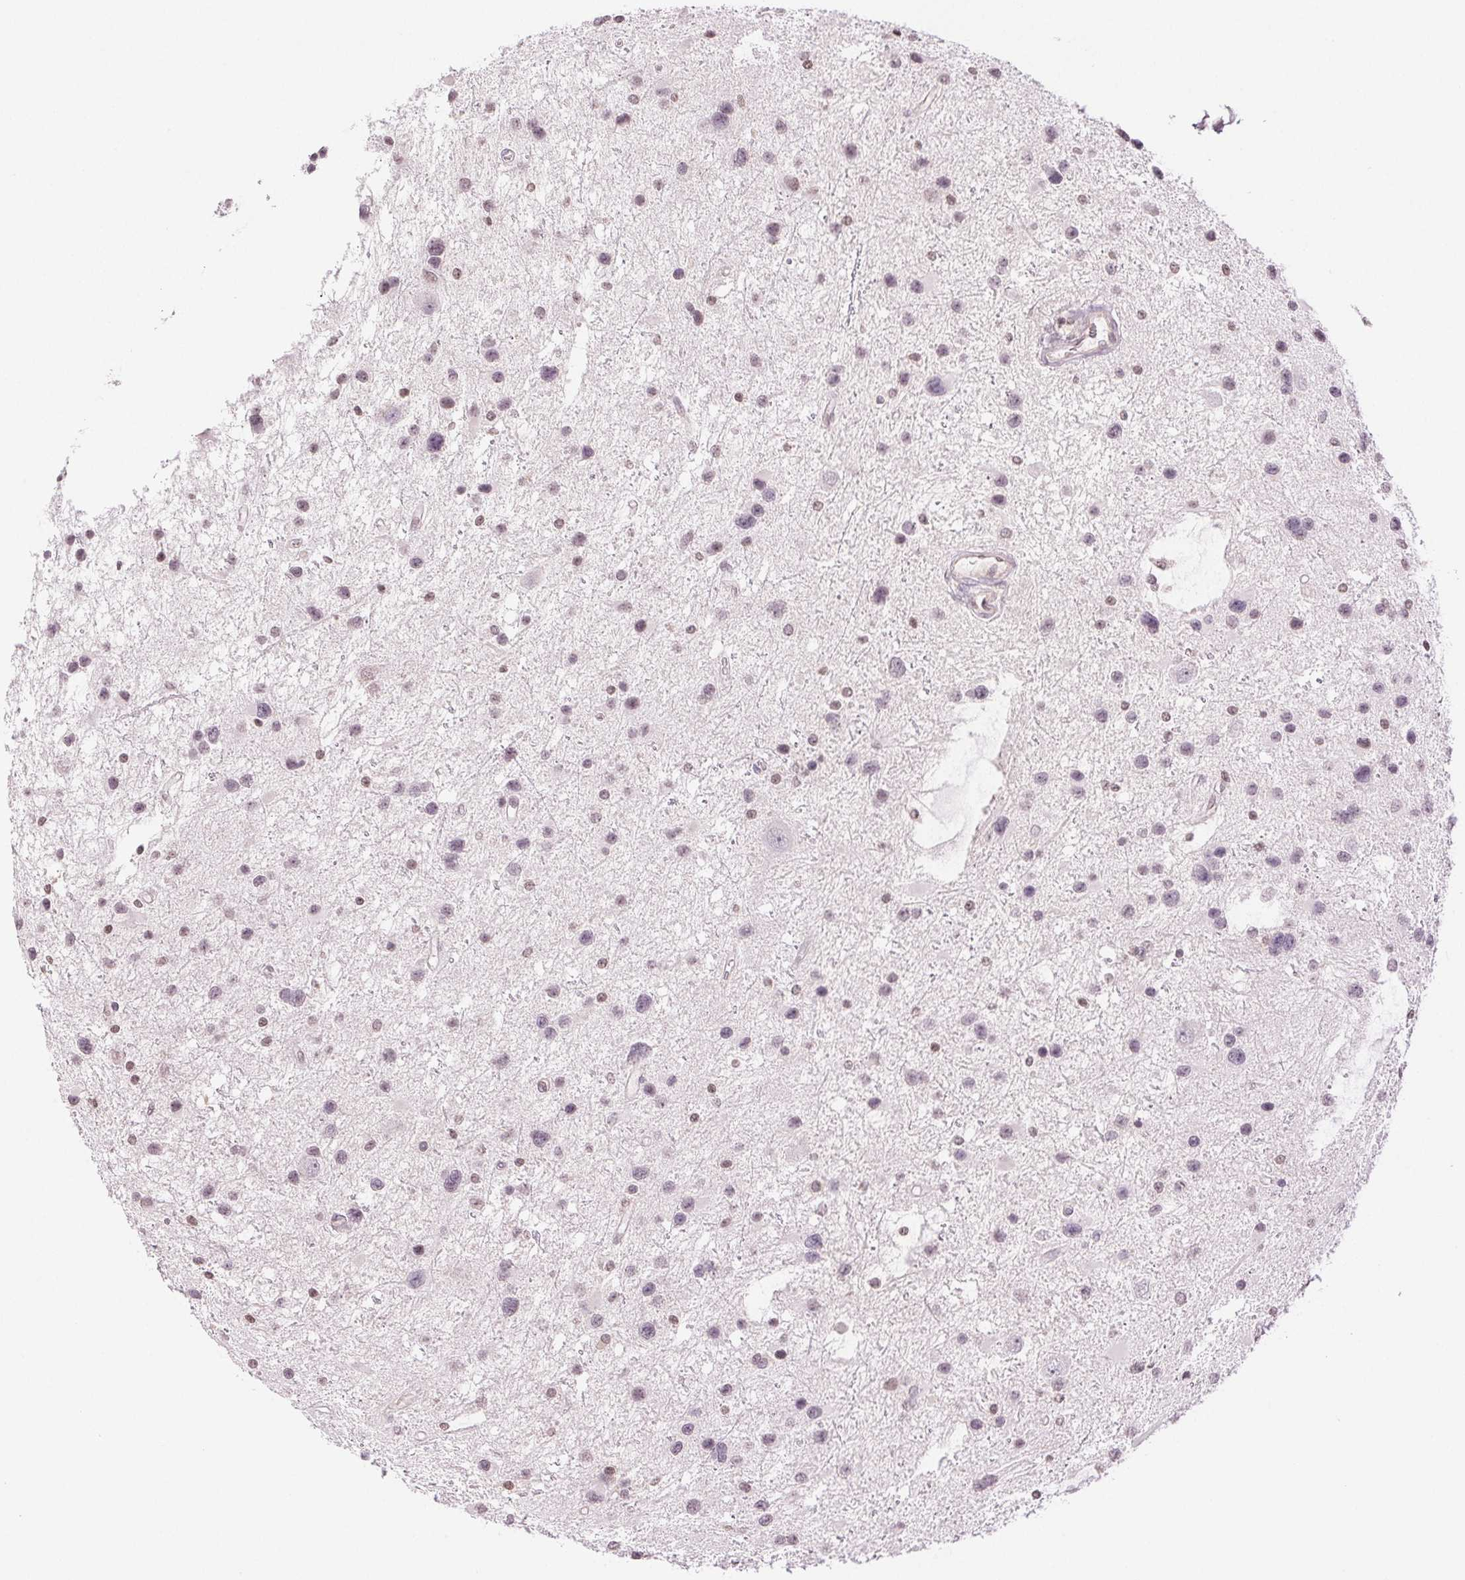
{"staining": {"intensity": "weak", "quantity": "25%-75%", "location": "nuclear"}, "tissue": "glioma", "cell_type": "Tumor cells", "image_type": "cancer", "snomed": [{"axis": "morphology", "description": "Glioma, malignant, Low grade"}, {"axis": "topography", "description": "Brain"}], "caption": "An image showing weak nuclear staining in approximately 25%-75% of tumor cells in low-grade glioma (malignant), as visualized by brown immunohistochemical staining.", "gene": "TNNT3", "patient": {"sex": "female", "age": 32}}